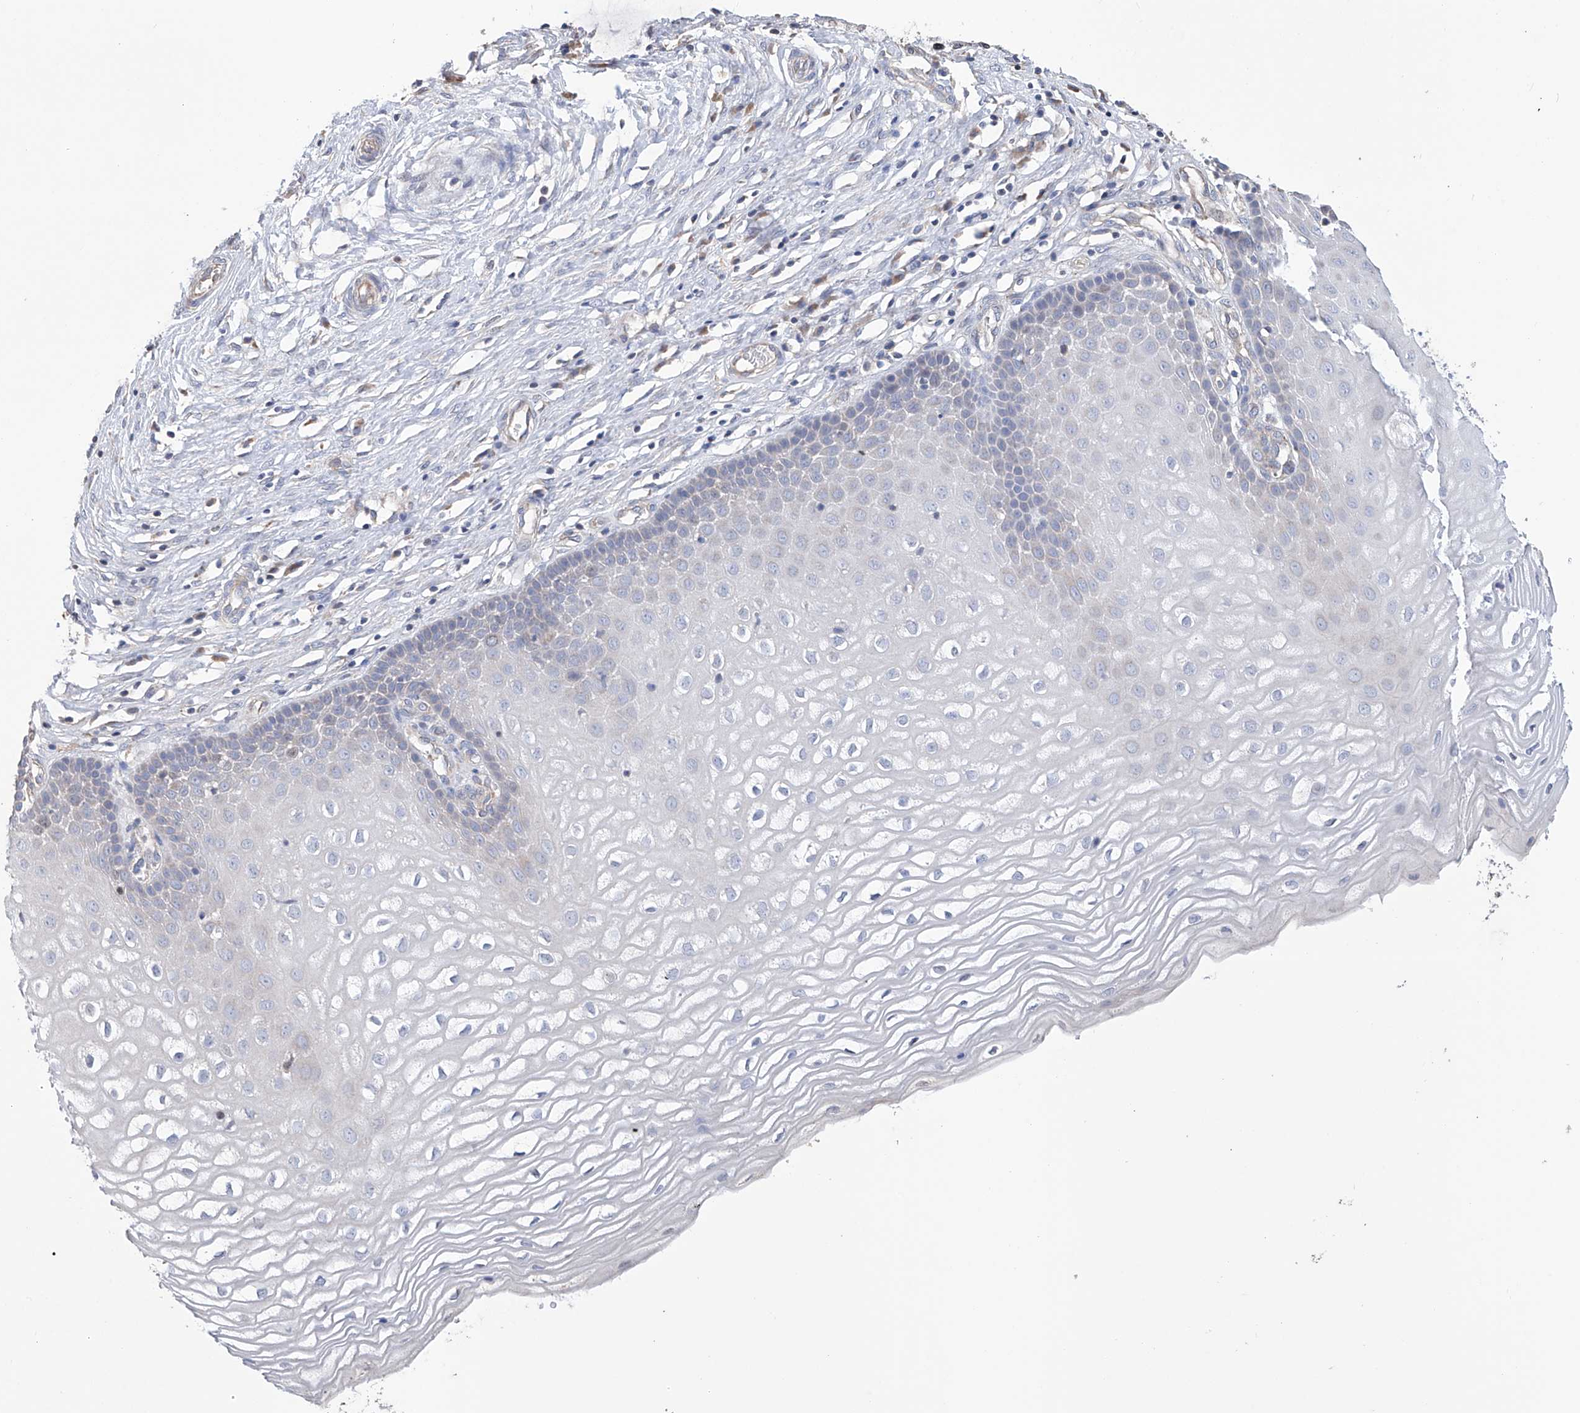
{"staining": {"intensity": "weak", "quantity": "<25%", "location": "cytoplasmic/membranous"}, "tissue": "cervix", "cell_type": "Glandular cells", "image_type": "normal", "snomed": [{"axis": "morphology", "description": "Normal tissue, NOS"}, {"axis": "topography", "description": "Cervix"}], "caption": "Cervix was stained to show a protein in brown. There is no significant expression in glandular cells. (Brightfield microscopy of DAB immunohistochemistry (IHC) at high magnification).", "gene": "AFG1L", "patient": {"sex": "female", "age": 55}}